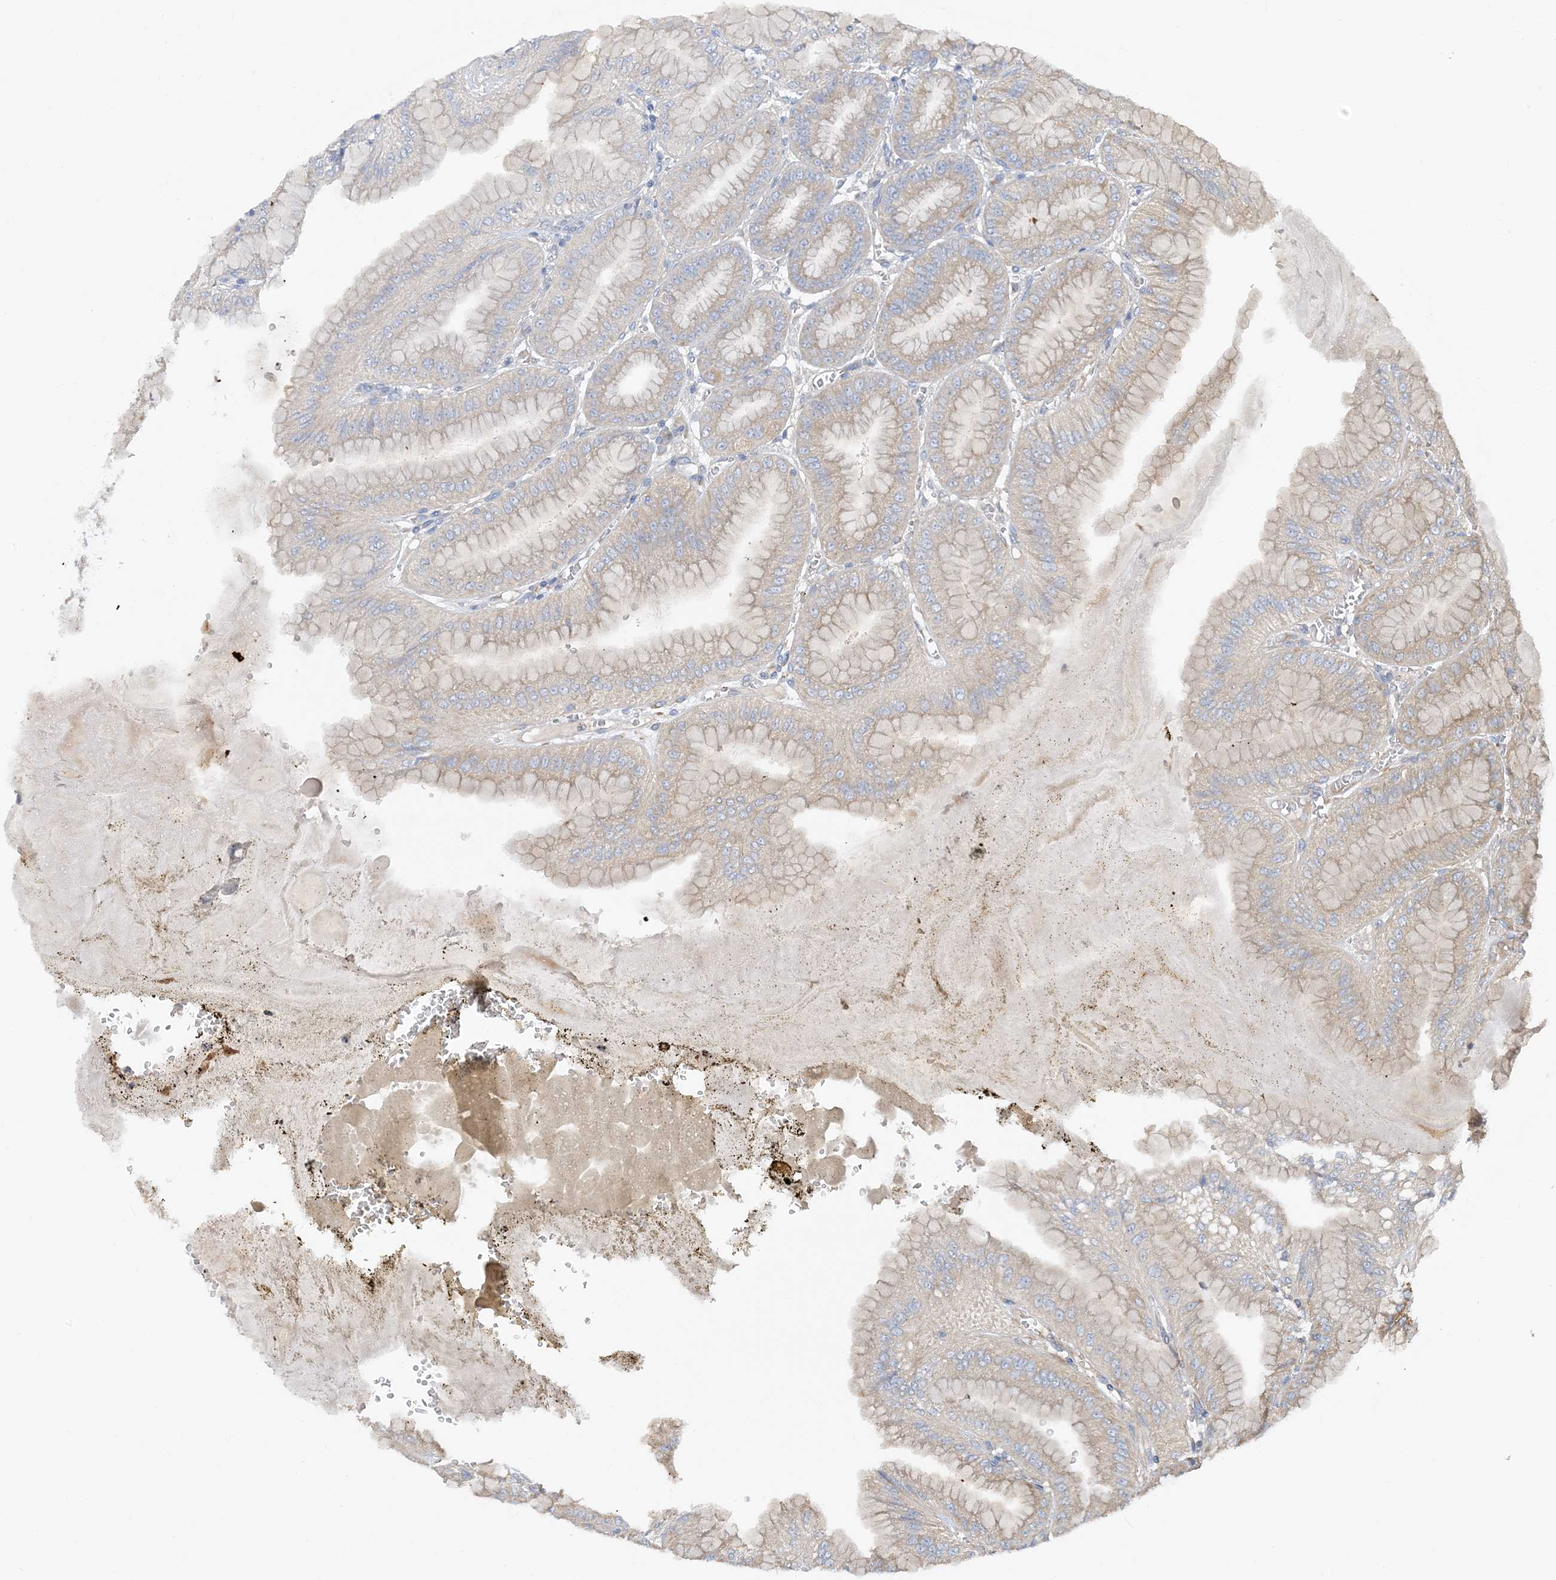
{"staining": {"intensity": "moderate", "quantity": "25%-75%", "location": "cytoplasmic/membranous"}, "tissue": "stomach", "cell_type": "Glandular cells", "image_type": "normal", "snomed": [{"axis": "morphology", "description": "Normal tissue, NOS"}, {"axis": "topography", "description": "Stomach, lower"}], "caption": "DAB (3,3'-diaminobenzidine) immunohistochemical staining of normal stomach displays moderate cytoplasmic/membranous protein expression in about 25%-75% of glandular cells. (DAB (3,3'-diaminobenzidine) IHC with brightfield microscopy, high magnification).", "gene": "SIDT1", "patient": {"sex": "male", "age": 71}}